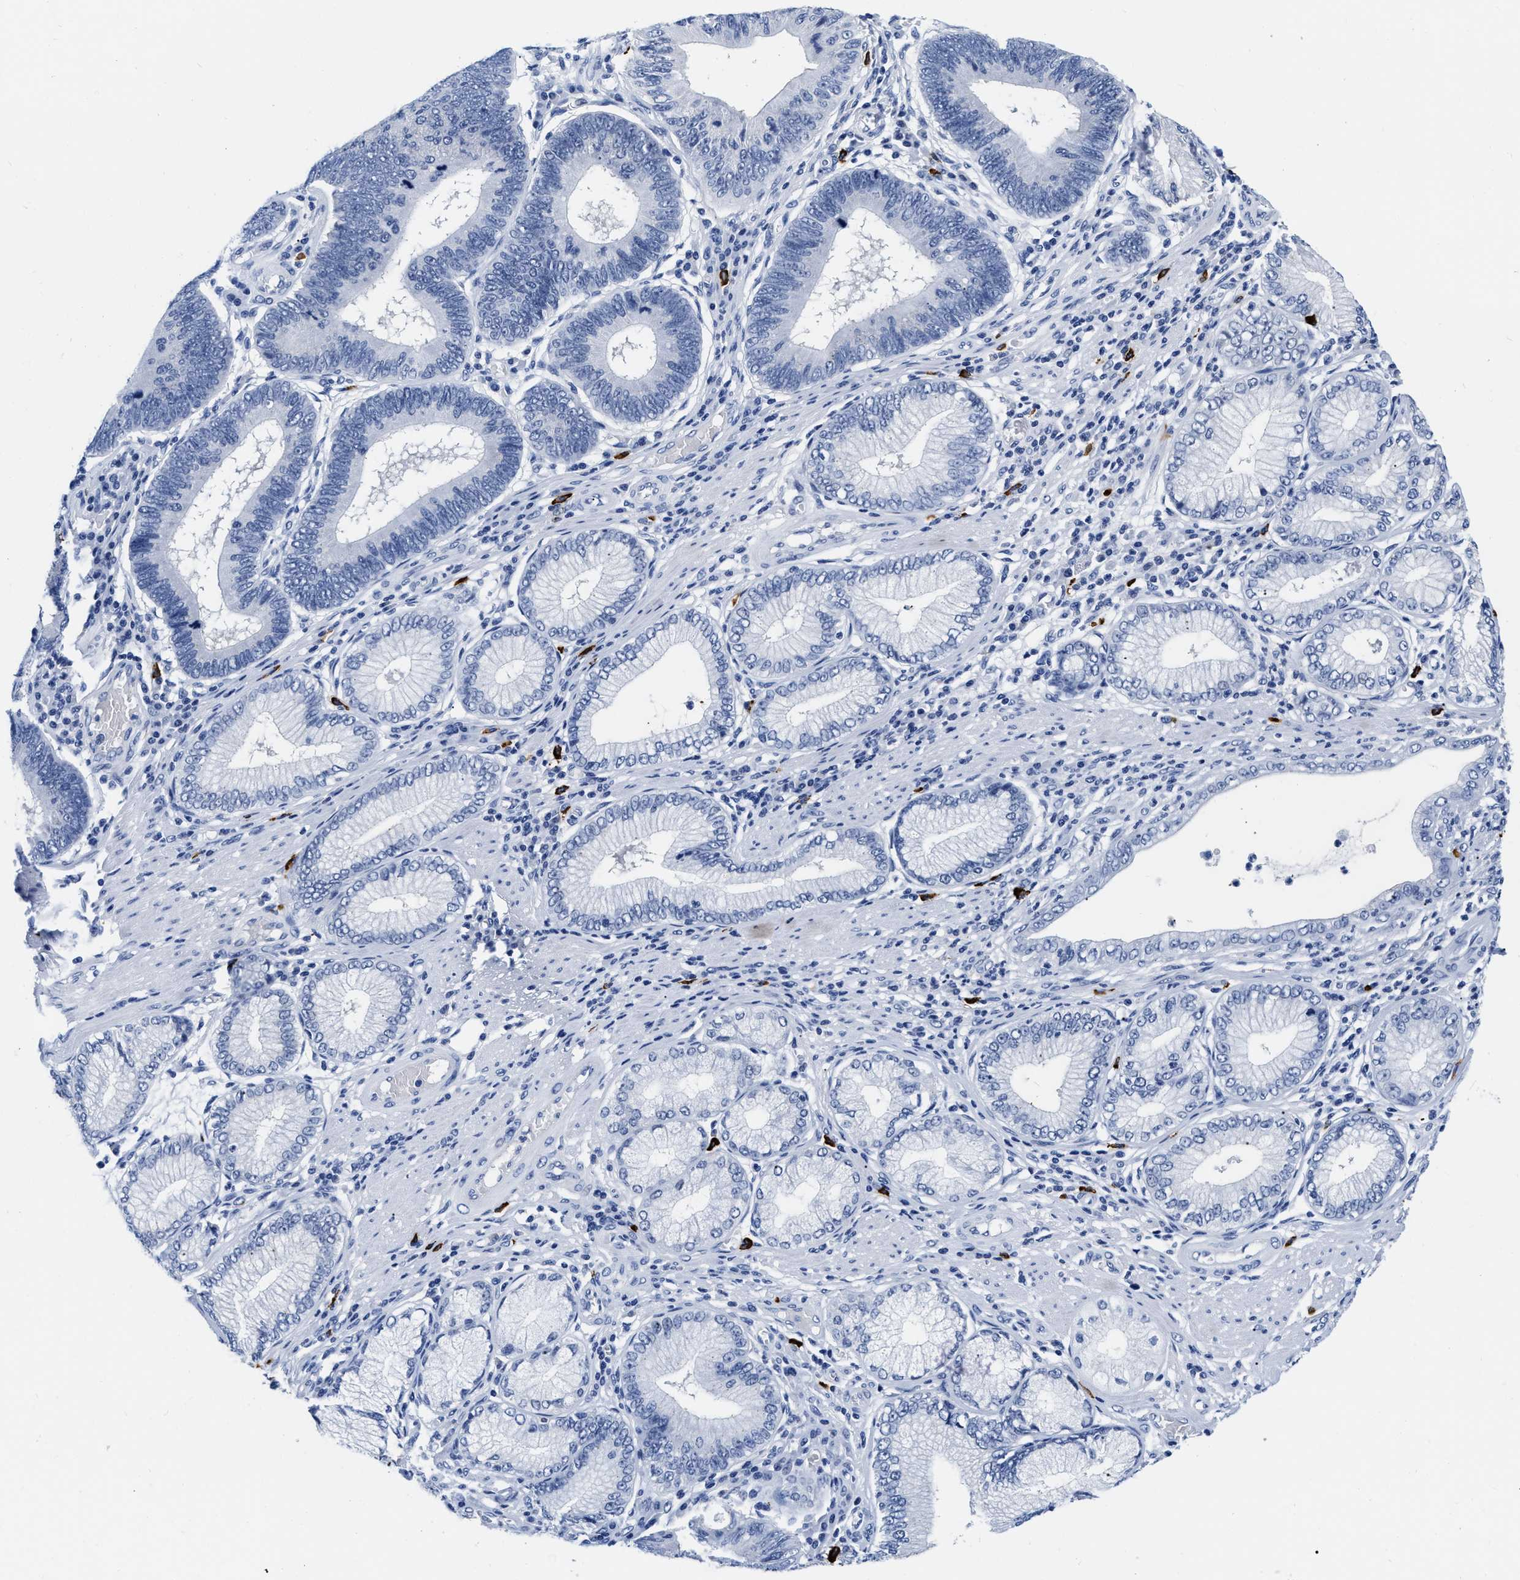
{"staining": {"intensity": "negative", "quantity": "none", "location": "none"}, "tissue": "stomach cancer", "cell_type": "Tumor cells", "image_type": "cancer", "snomed": [{"axis": "morphology", "description": "Adenocarcinoma, NOS"}, {"axis": "topography", "description": "Stomach"}], "caption": "Tumor cells are negative for brown protein staining in adenocarcinoma (stomach).", "gene": "CER1", "patient": {"sex": "male", "age": 59}}